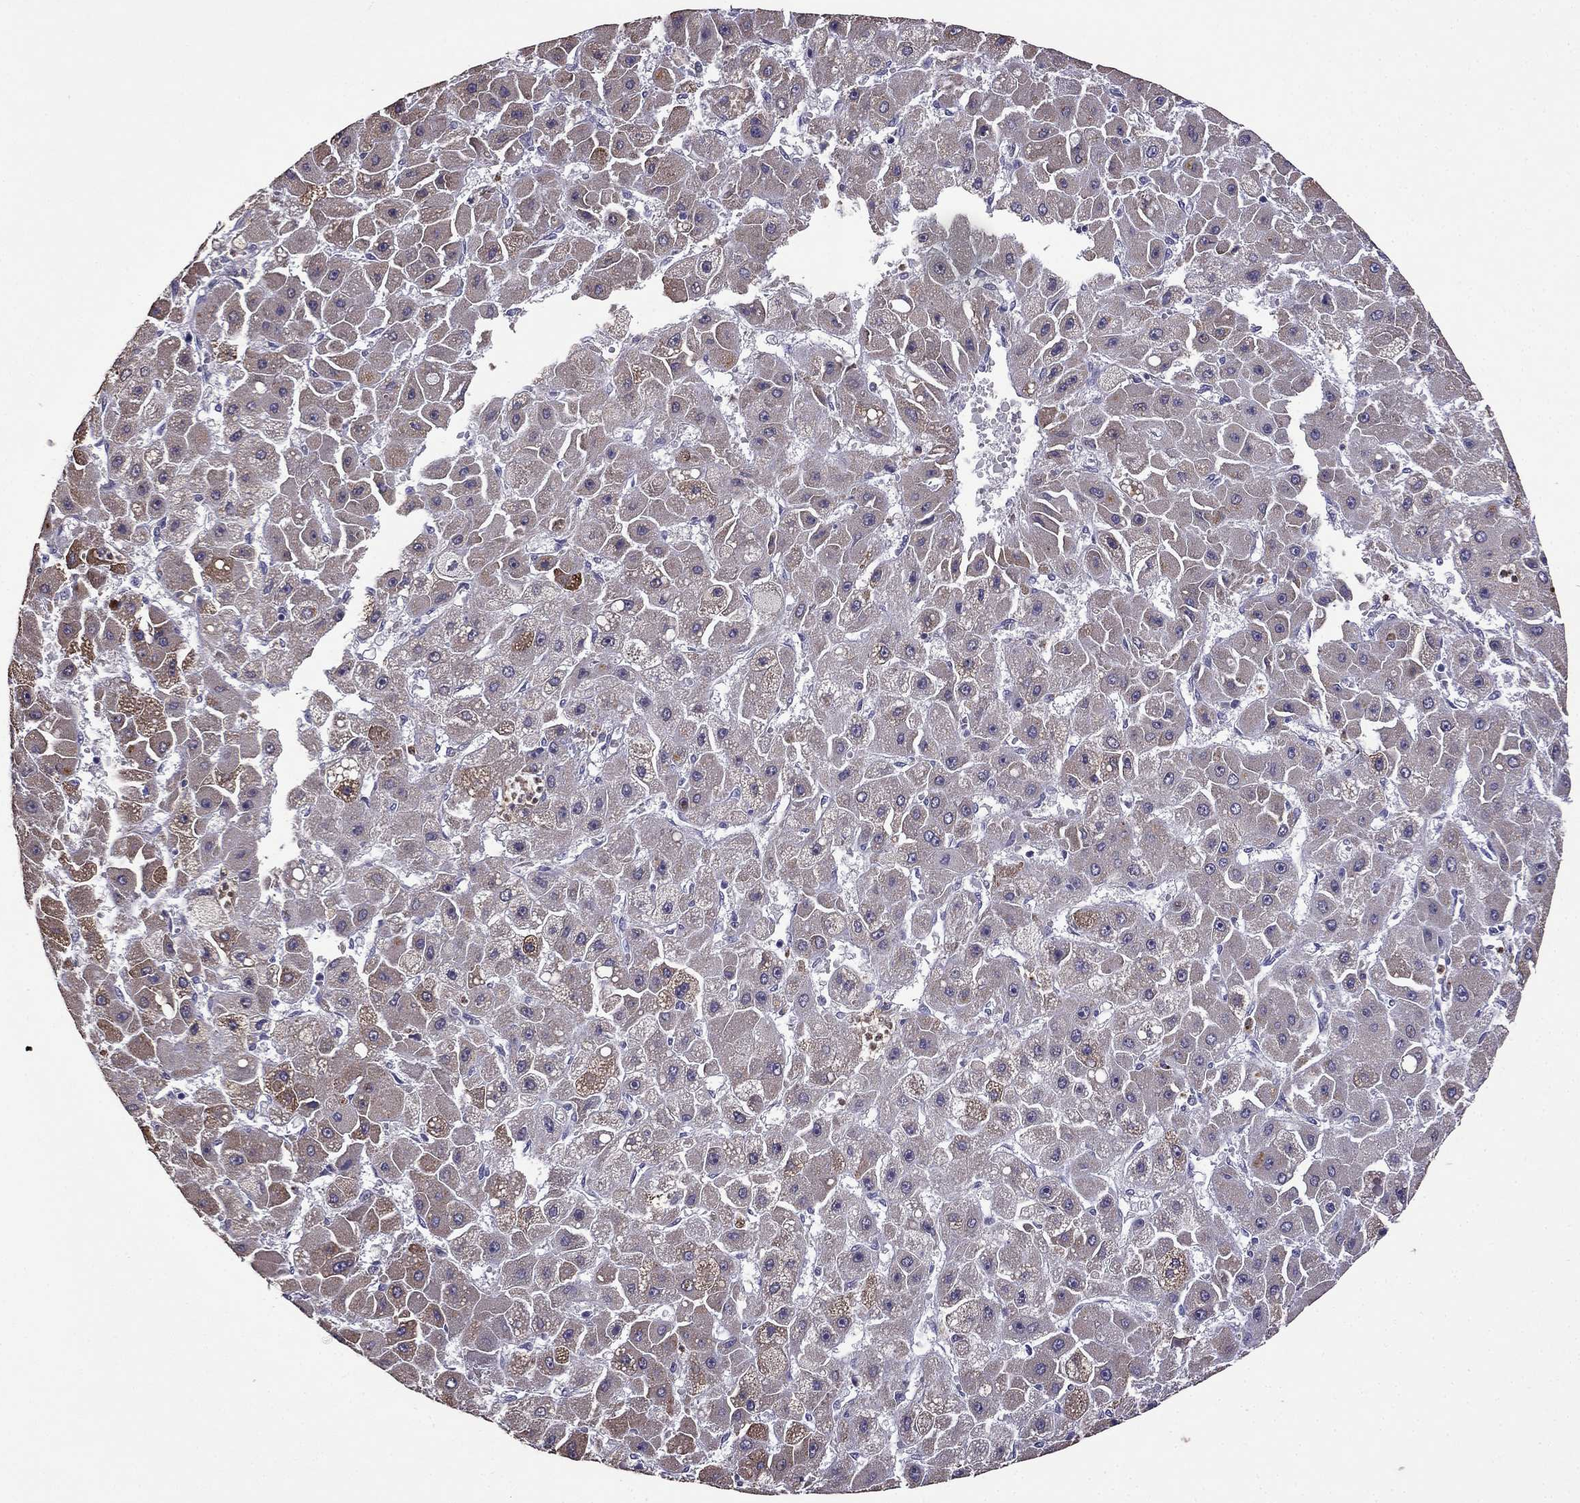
{"staining": {"intensity": "moderate", "quantity": "<25%", "location": "cytoplasmic/membranous"}, "tissue": "liver cancer", "cell_type": "Tumor cells", "image_type": "cancer", "snomed": [{"axis": "morphology", "description": "Carcinoma, Hepatocellular, NOS"}, {"axis": "topography", "description": "Liver"}], "caption": "This is a photomicrograph of immunohistochemistry (IHC) staining of liver hepatocellular carcinoma, which shows moderate positivity in the cytoplasmic/membranous of tumor cells.", "gene": "CDH9", "patient": {"sex": "female", "age": 25}}